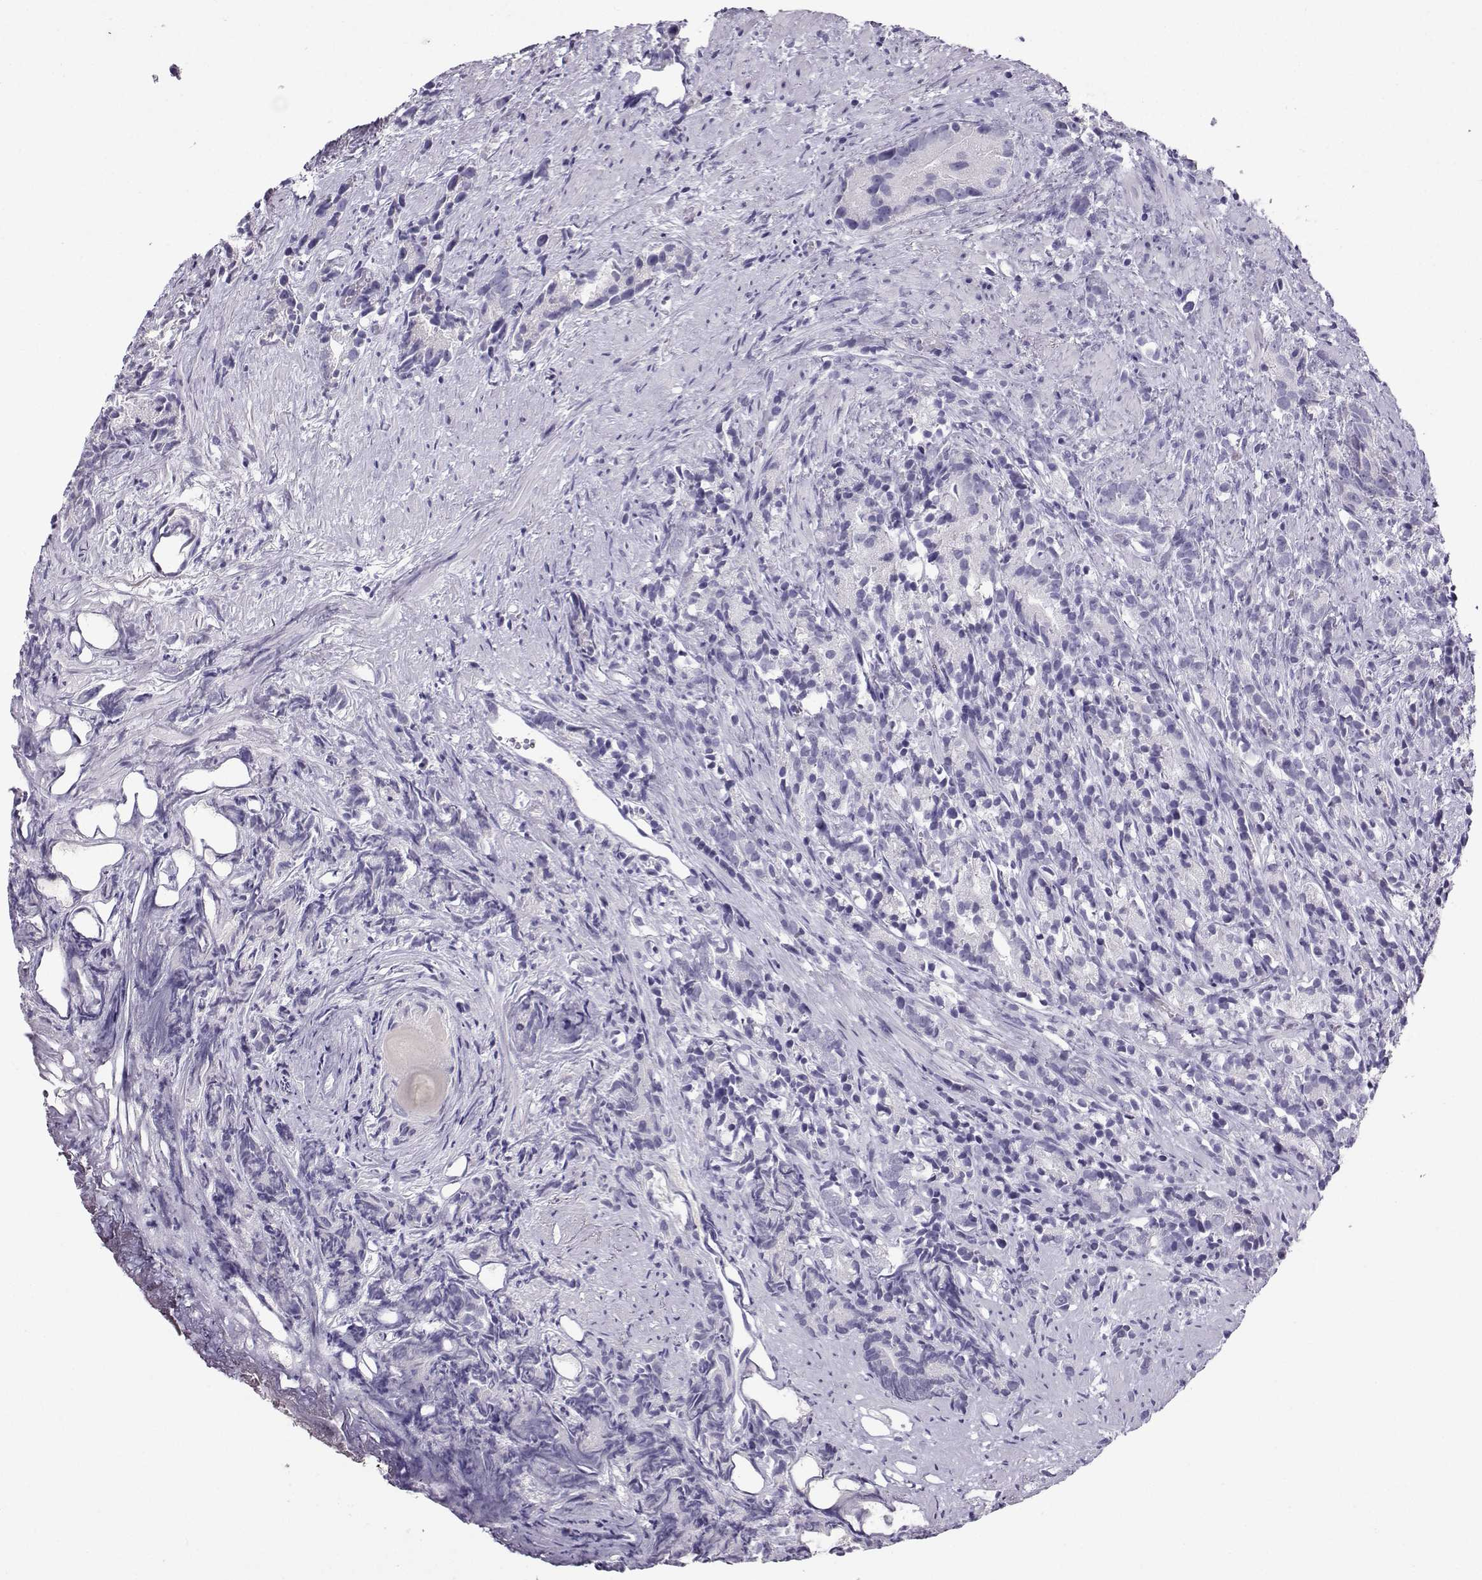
{"staining": {"intensity": "negative", "quantity": "none", "location": "none"}, "tissue": "prostate cancer", "cell_type": "Tumor cells", "image_type": "cancer", "snomed": [{"axis": "morphology", "description": "Adenocarcinoma, High grade"}, {"axis": "topography", "description": "Prostate"}], "caption": "High-grade adenocarcinoma (prostate) stained for a protein using IHC shows no staining tumor cells.", "gene": "NEFL", "patient": {"sex": "male", "age": 90}}